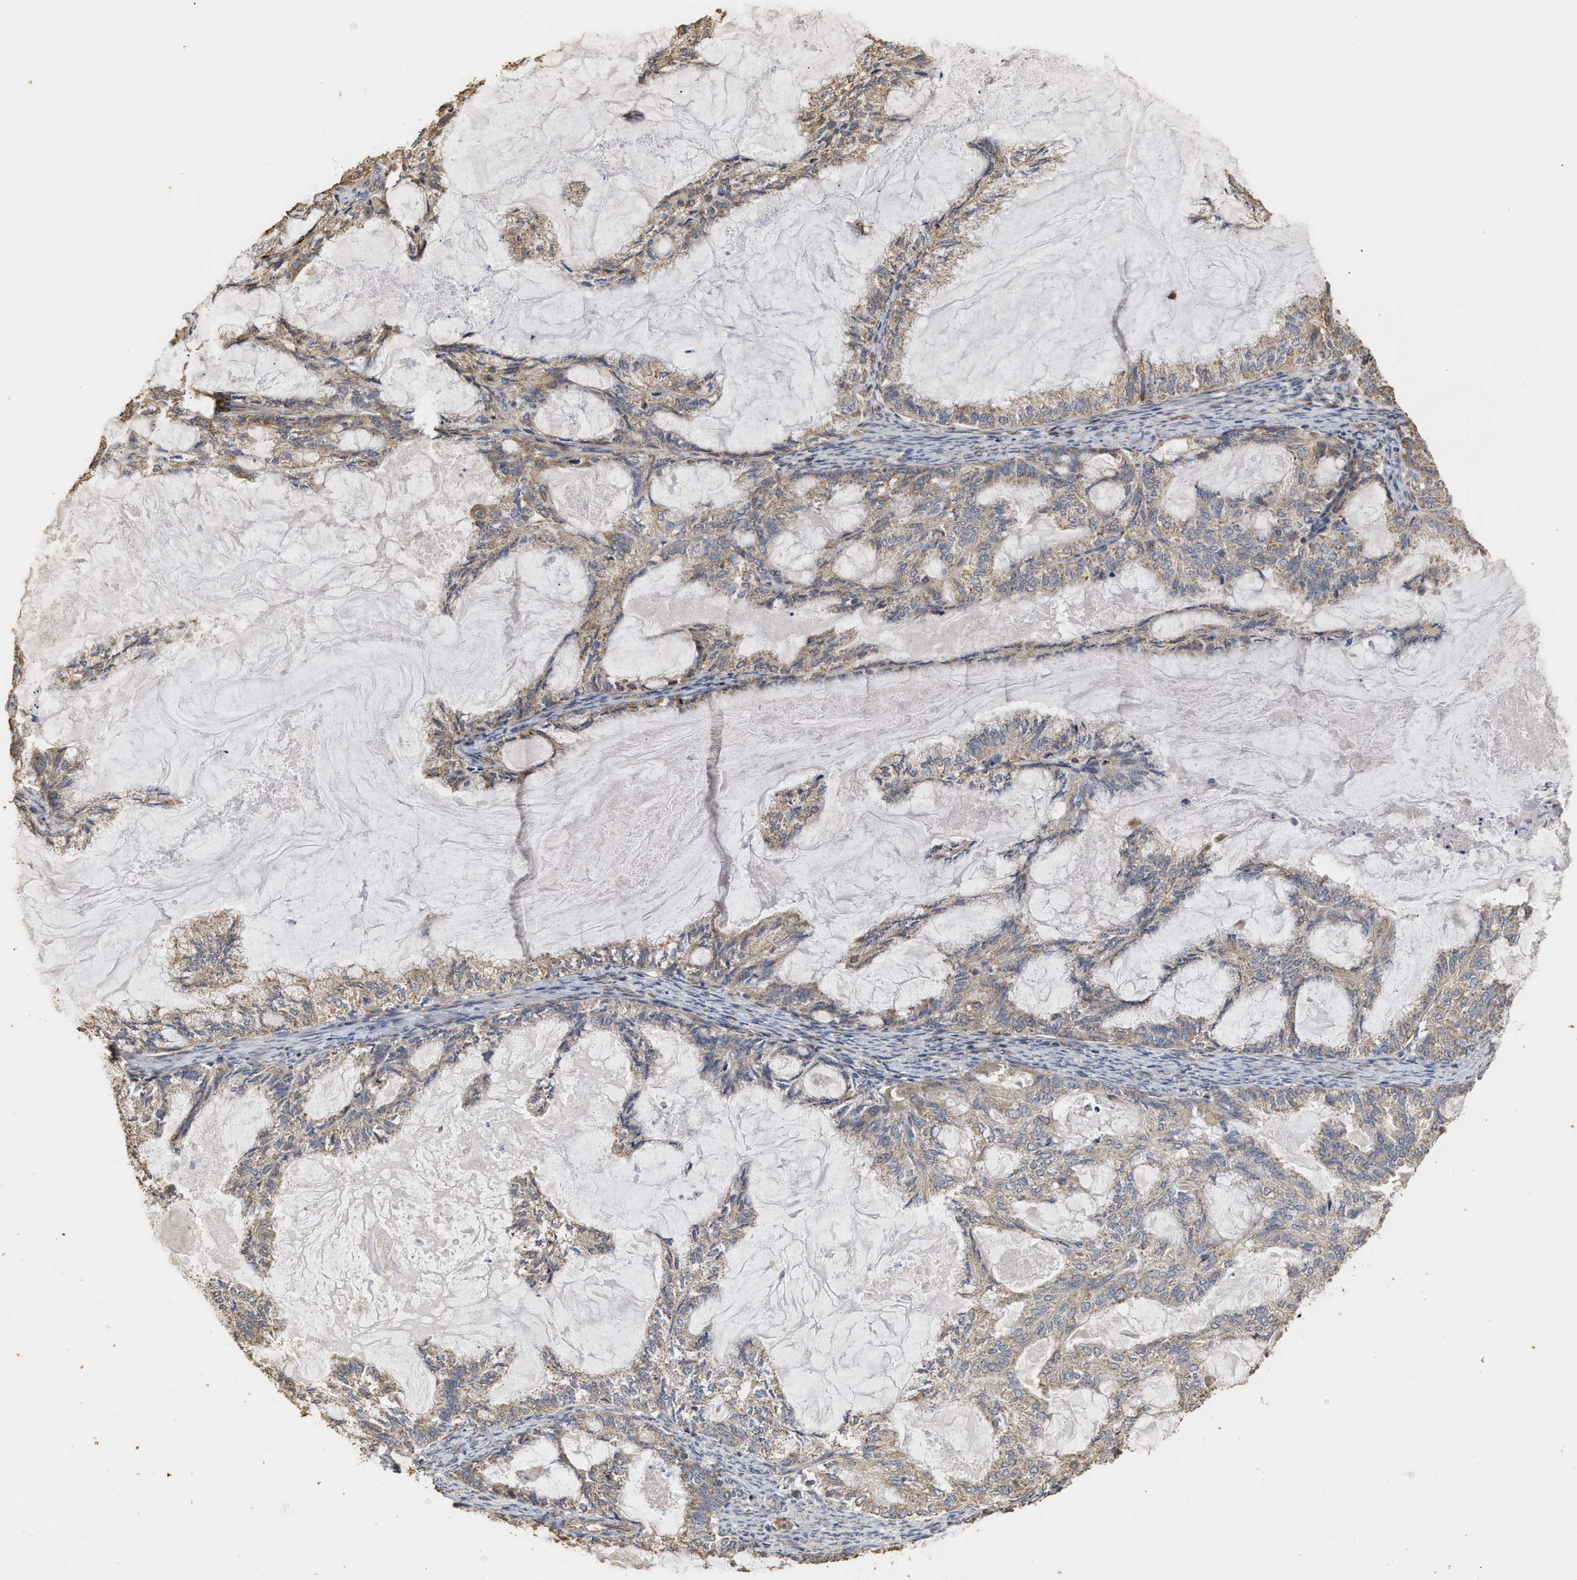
{"staining": {"intensity": "weak", "quantity": ">75%", "location": "cytoplasmic/membranous"}, "tissue": "endometrial cancer", "cell_type": "Tumor cells", "image_type": "cancer", "snomed": [{"axis": "morphology", "description": "Adenocarcinoma, NOS"}, {"axis": "topography", "description": "Endometrium"}], "caption": "Immunohistochemical staining of endometrial adenocarcinoma displays low levels of weak cytoplasmic/membranous positivity in about >75% of tumor cells. (DAB = brown stain, brightfield microscopy at high magnification).", "gene": "NAV1", "patient": {"sex": "female", "age": 86}}